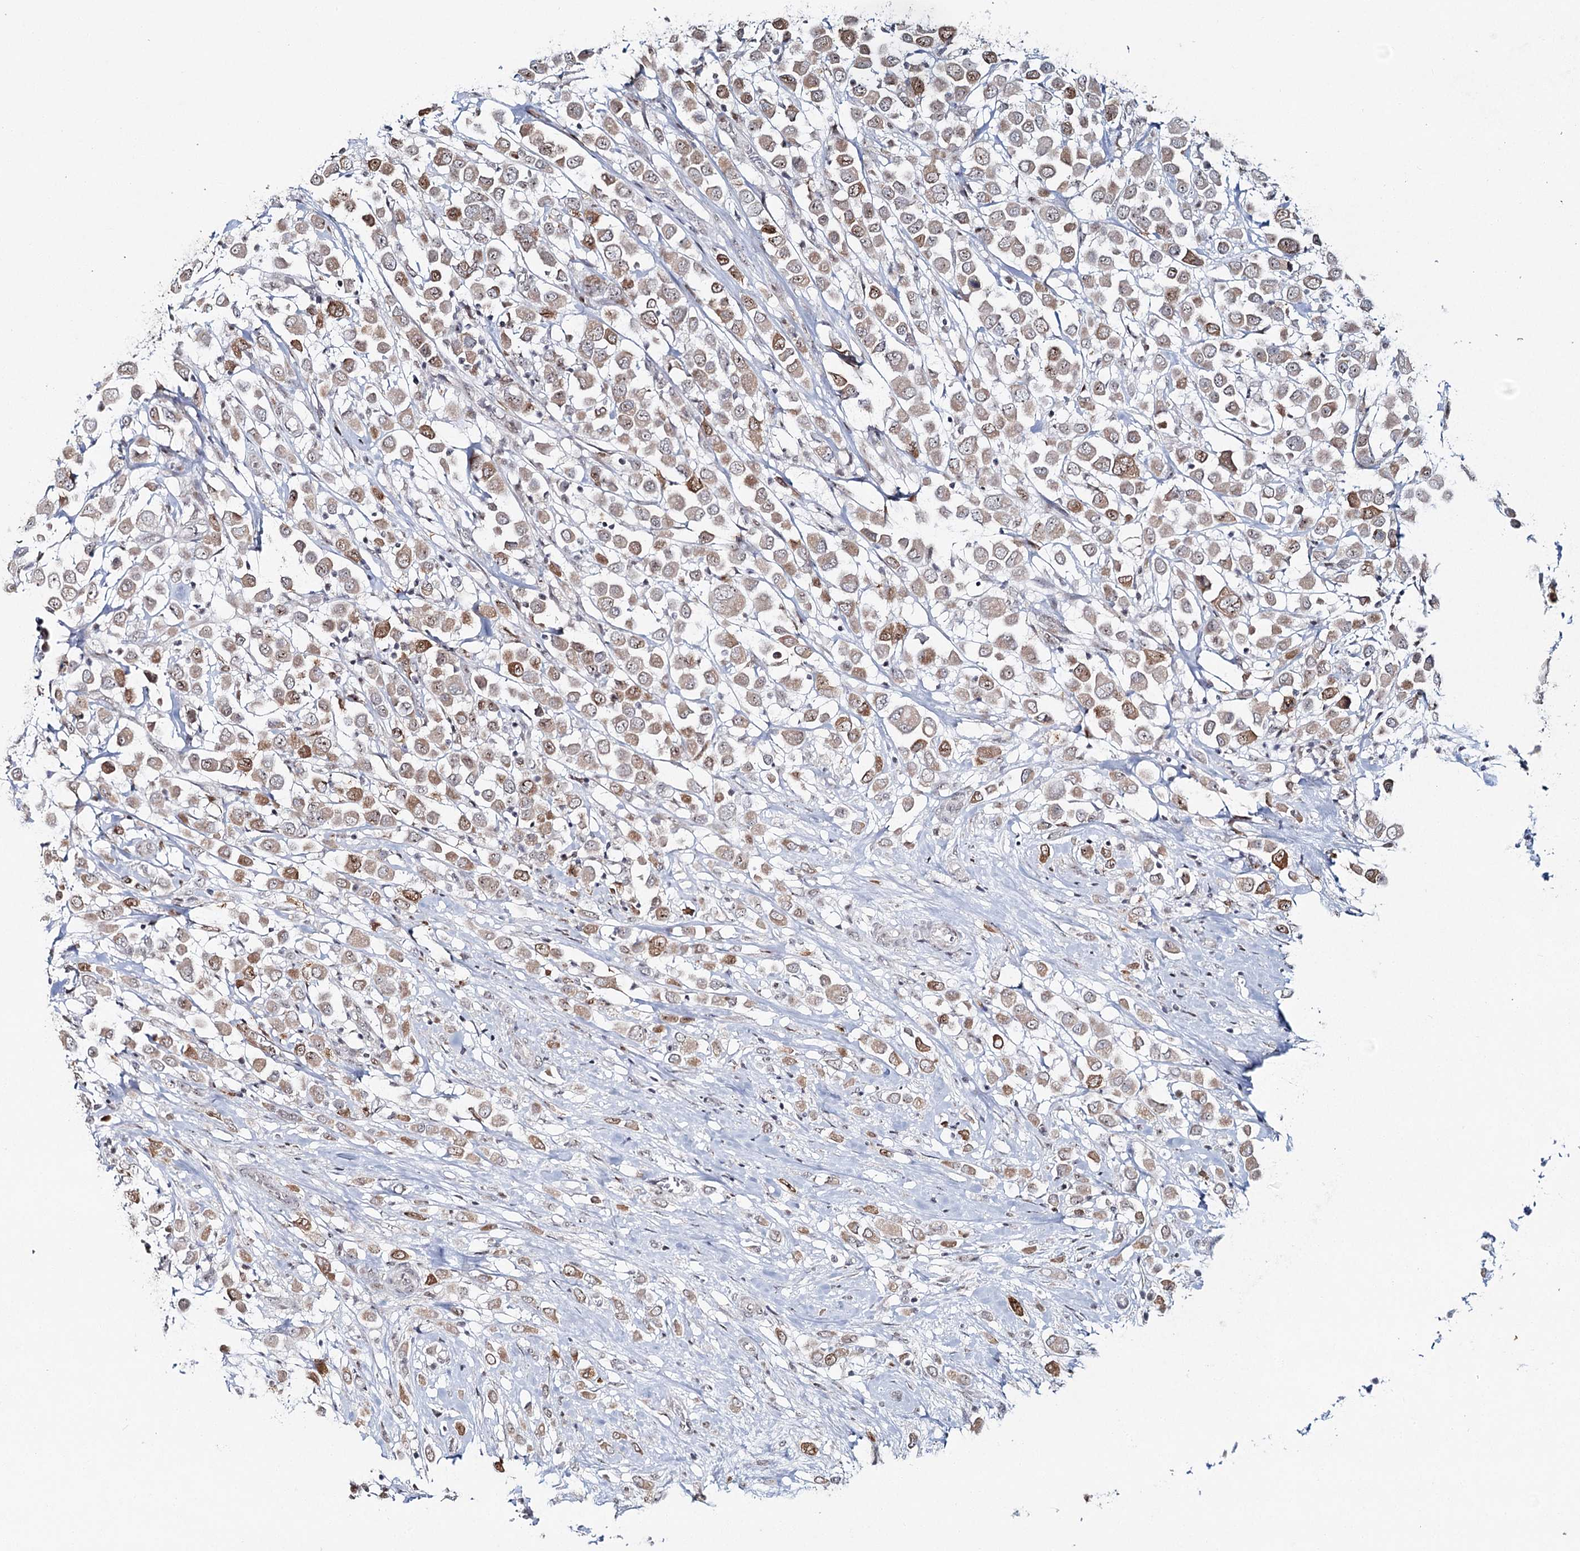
{"staining": {"intensity": "moderate", "quantity": ">75%", "location": "cytoplasmic/membranous,nuclear"}, "tissue": "breast cancer", "cell_type": "Tumor cells", "image_type": "cancer", "snomed": [{"axis": "morphology", "description": "Duct carcinoma"}, {"axis": "topography", "description": "Breast"}], "caption": "A brown stain highlights moderate cytoplasmic/membranous and nuclear positivity of a protein in human intraductal carcinoma (breast) tumor cells.", "gene": "ATAD1", "patient": {"sex": "female", "age": 61}}